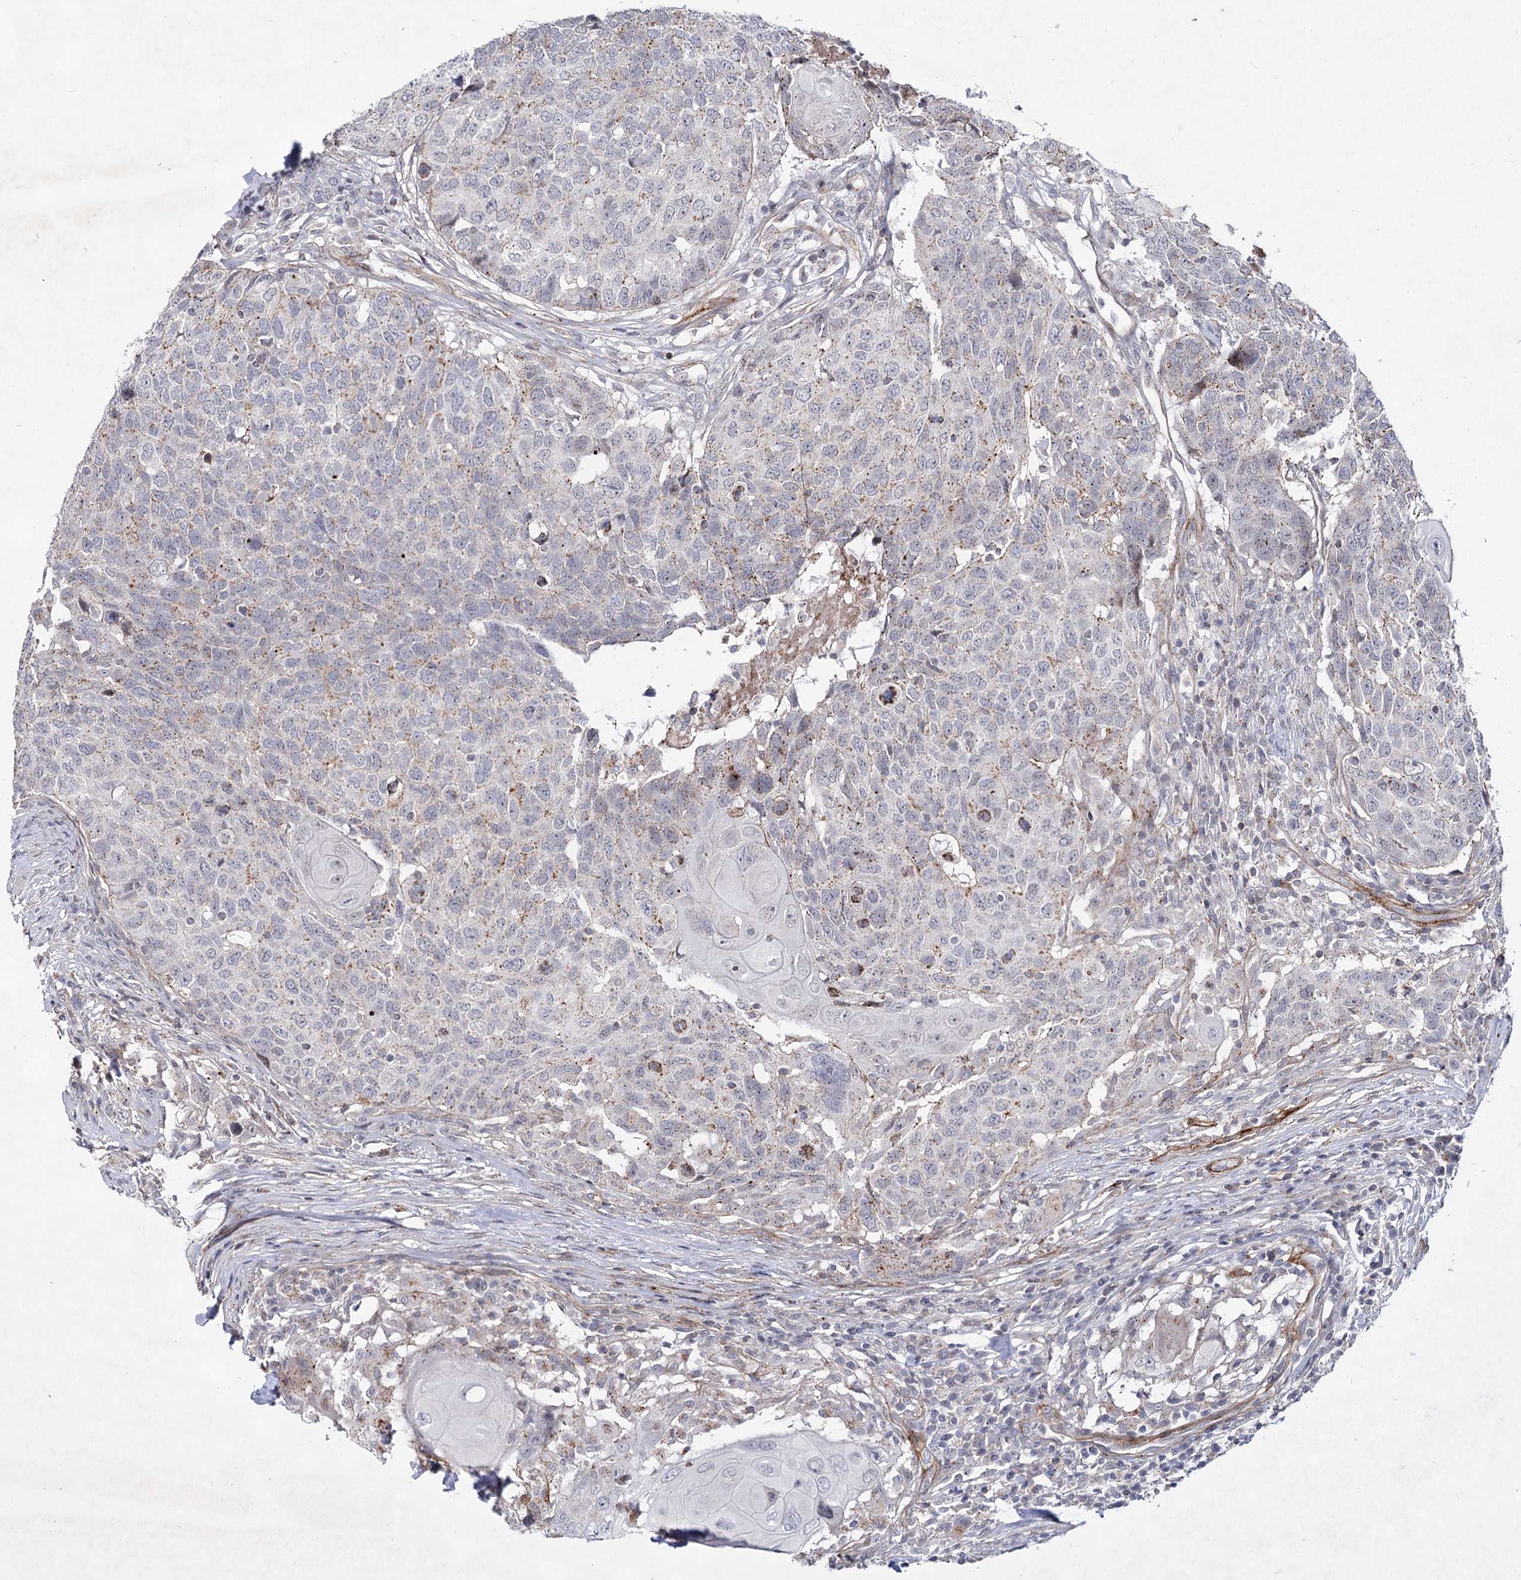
{"staining": {"intensity": "moderate", "quantity": "<25%", "location": "cytoplasmic/membranous"}, "tissue": "head and neck cancer", "cell_type": "Tumor cells", "image_type": "cancer", "snomed": [{"axis": "morphology", "description": "Squamous cell carcinoma, NOS"}, {"axis": "topography", "description": "Head-Neck"}], "caption": "The photomicrograph shows a brown stain indicating the presence of a protein in the cytoplasmic/membranous of tumor cells in head and neck squamous cell carcinoma.", "gene": "ATL2", "patient": {"sex": "male", "age": 66}}